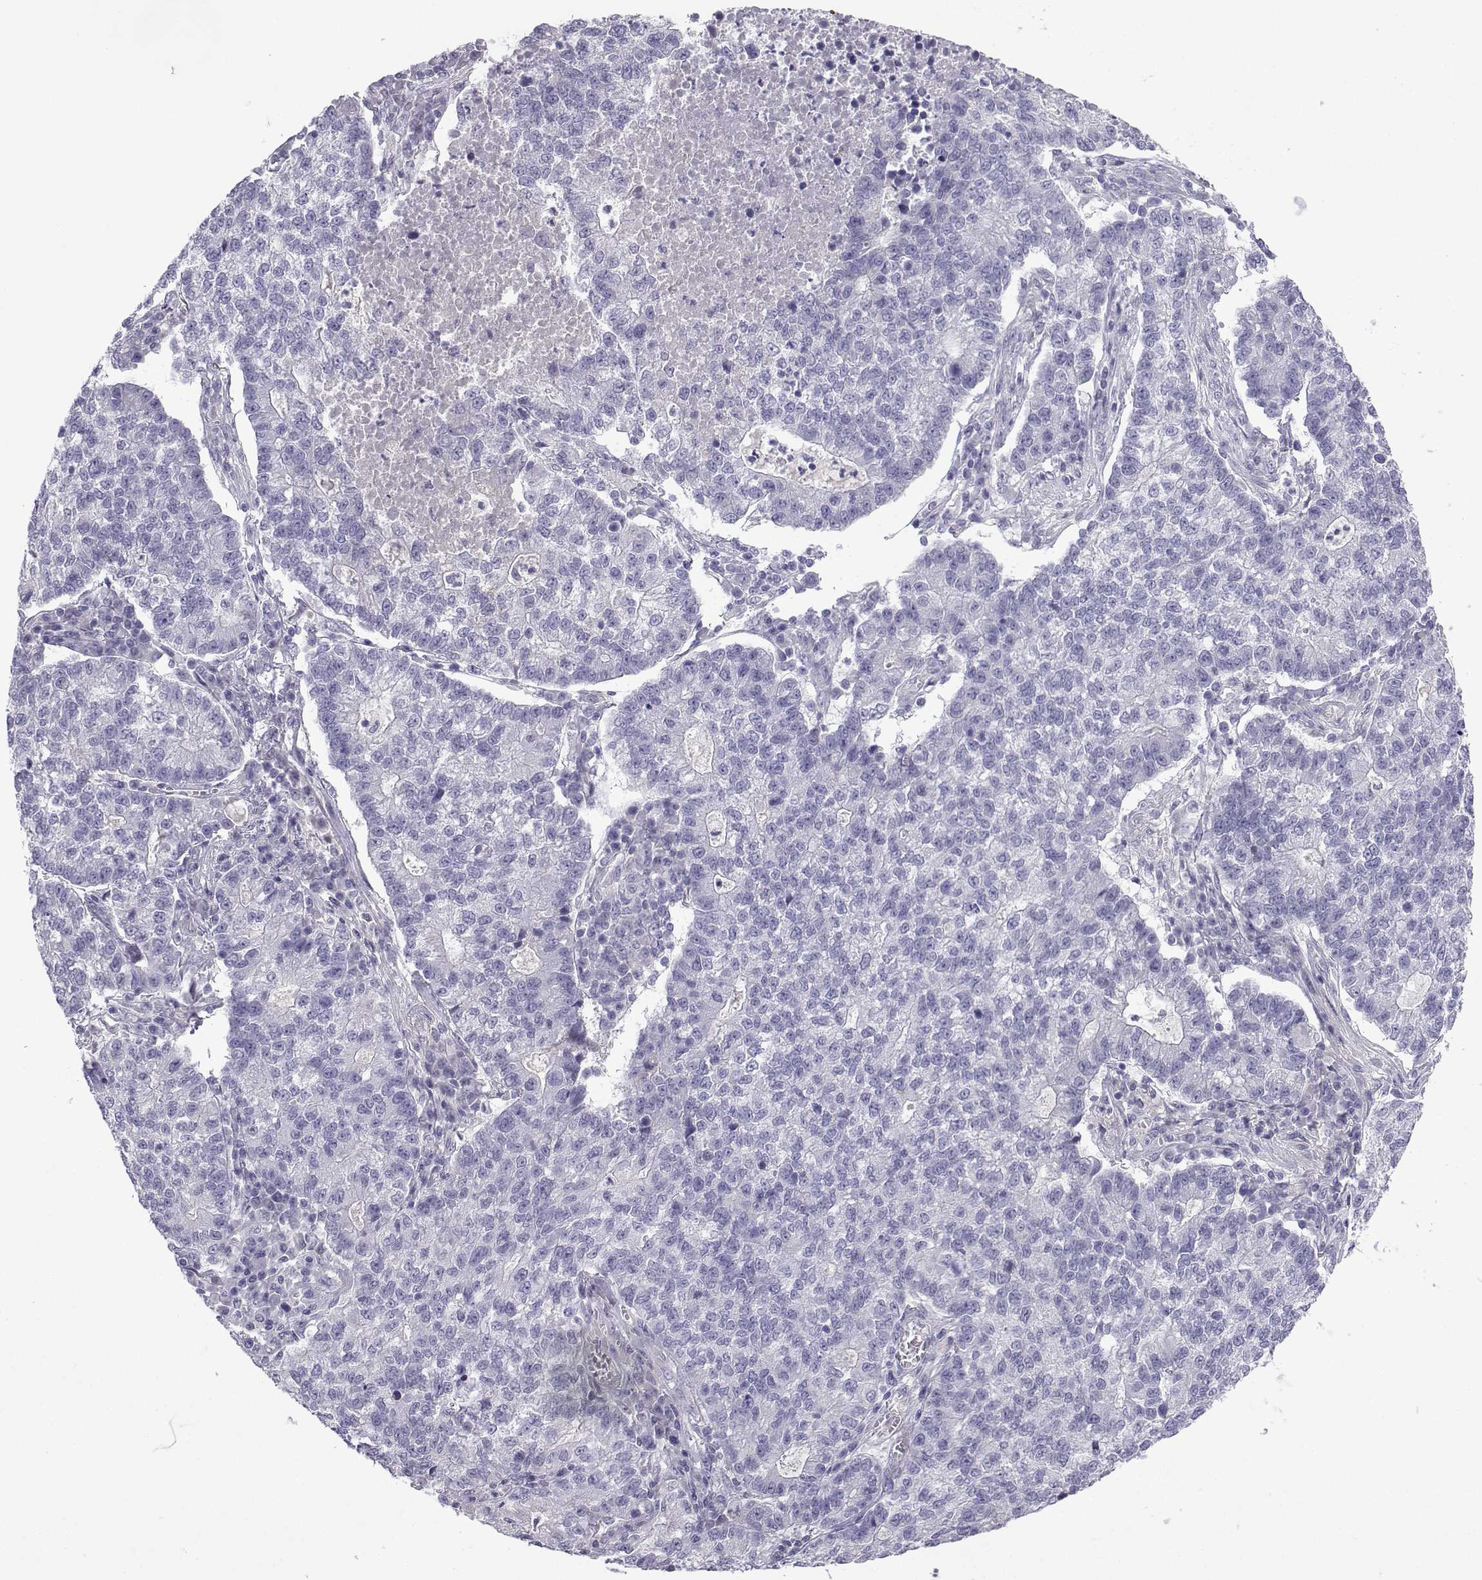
{"staining": {"intensity": "negative", "quantity": "none", "location": "none"}, "tissue": "lung cancer", "cell_type": "Tumor cells", "image_type": "cancer", "snomed": [{"axis": "morphology", "description": "Adenocarcinoma, NOS"}, {"axis": "topography", "description": "Lung"}], "caption": "IHC photomicrograph of neoplastic tissue: lung cancer (adenocarcinoma) stained with DAB shows no significant protein staining in tumor cells. (Immunohistochemistry (ihc), brightfield microscopy, high magnification).", "gene": "SPACA7", "patient": {"sex": "male", "age": 57}}